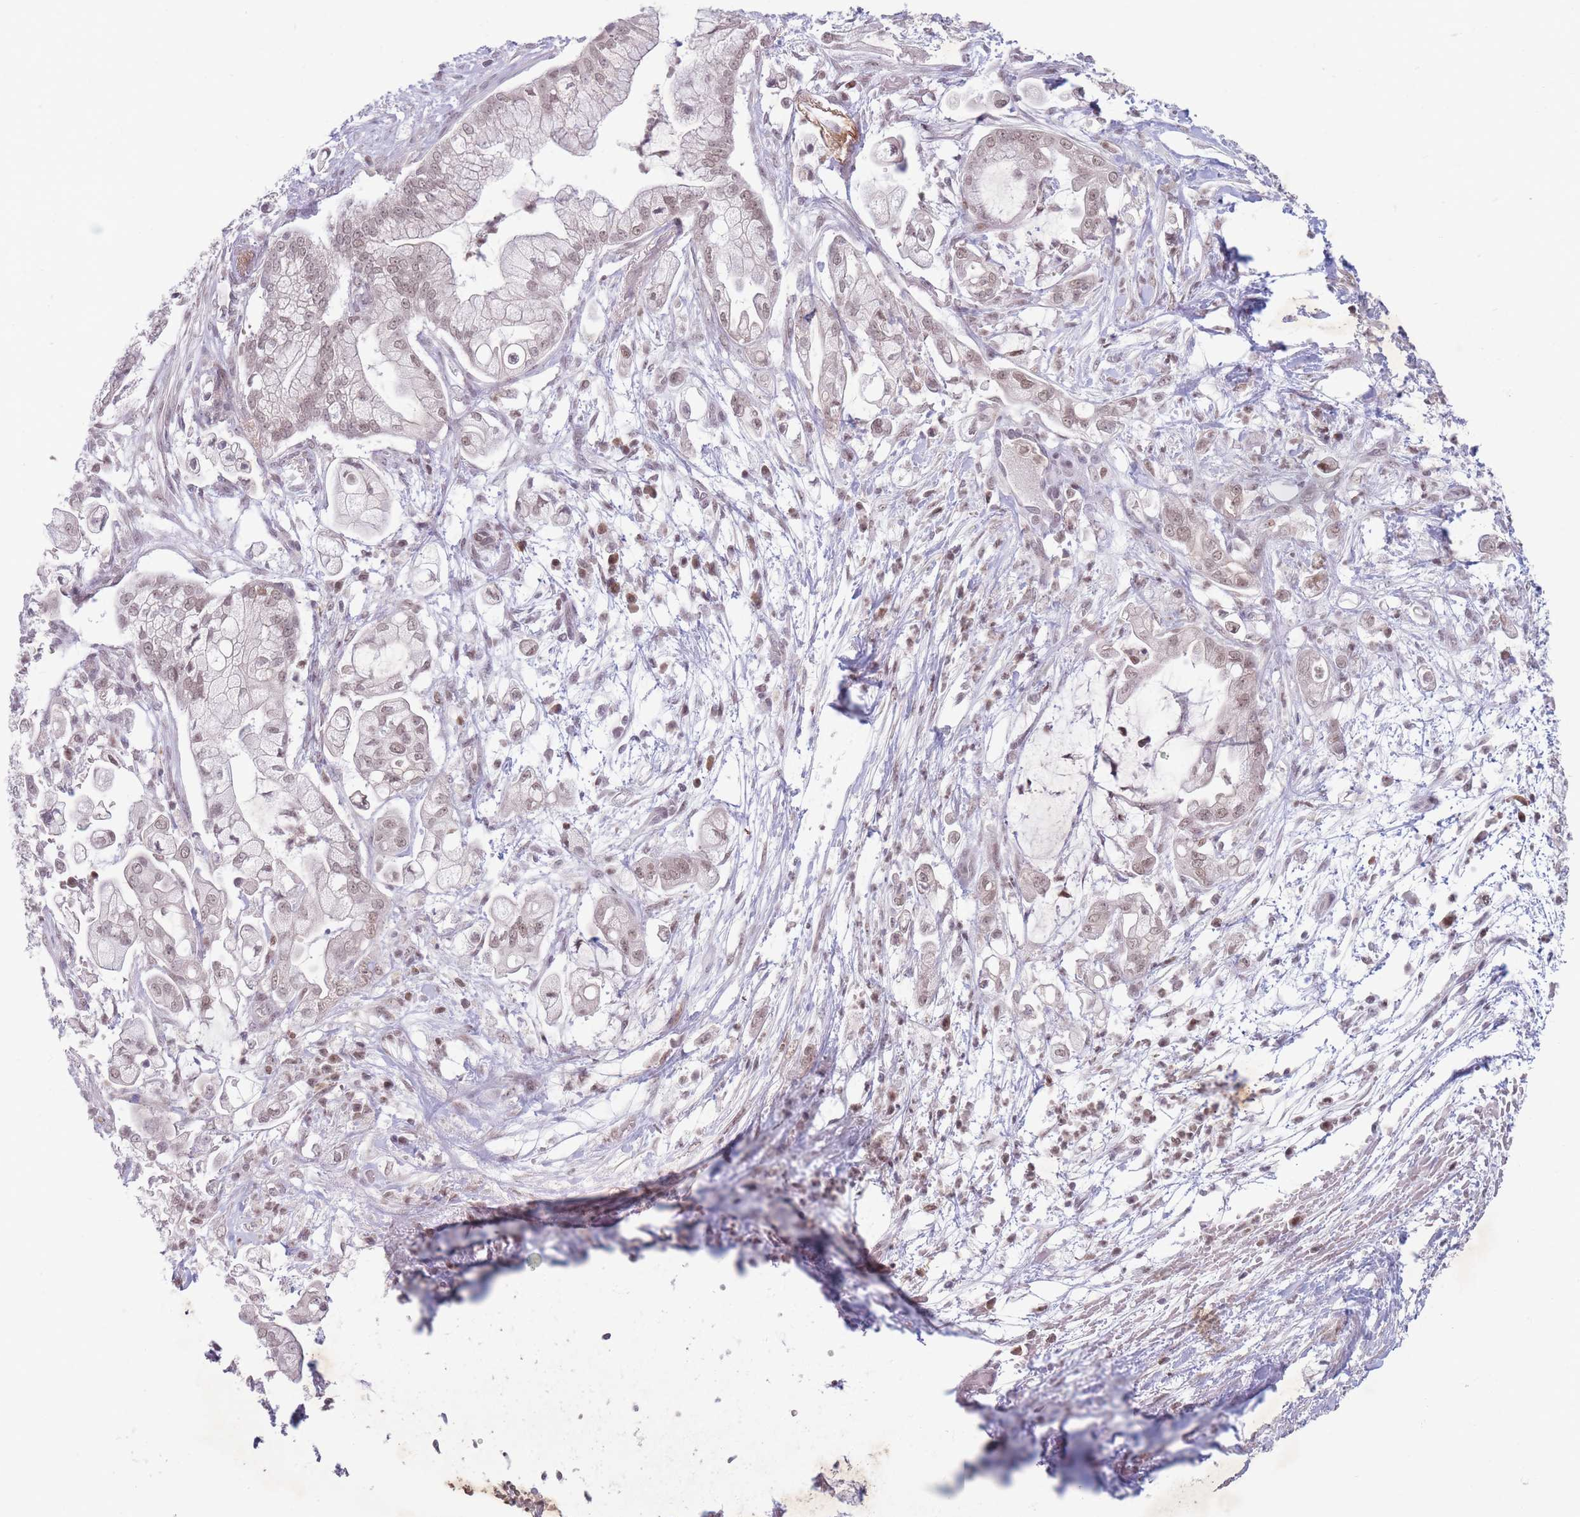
{"staining": {"intensity": "weak", "quantity": ">75%", "location": "nuclear"}, "tissue": "pancreatic cancer", "cell_type": "Tumor cells", "image_type": "cancer", "snomed": [{"axis": "morphology", "description": "Adenocarcinoma, NOS"}, {"axis": "topography", "description": "Pancreas"}], "caption": "This is an image of immunohistochemistry (IHC) staining of pancreatic cancer (adenocarcinoma), which shows weak expression in the nuclear of tumor cells.", "gene": "ARID3B", "patient": {"sex": "female", "age": 69}}